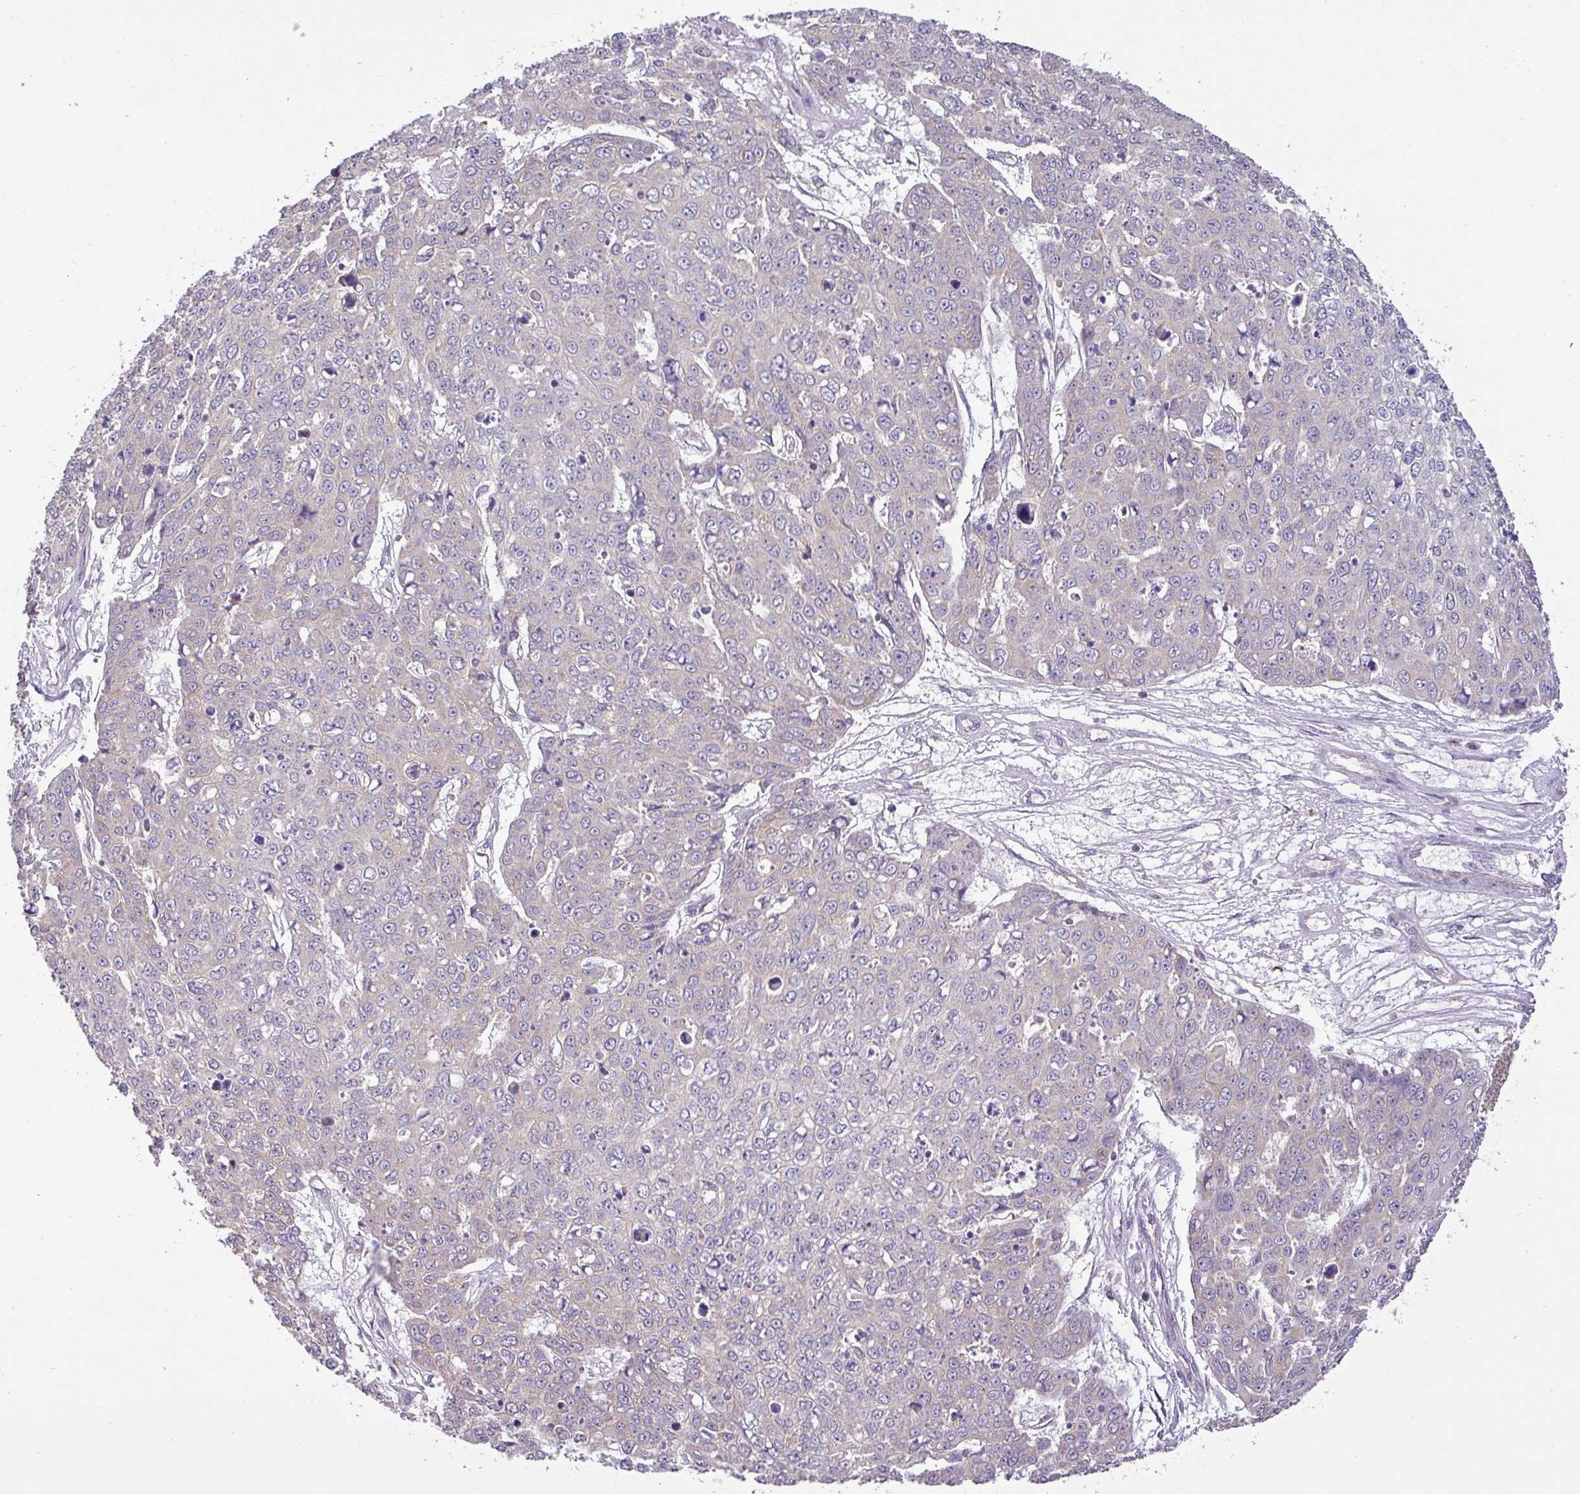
{"staining": {"intensity": "weak", "quantity": "<25%", "location": "cytoplasmic/membranous"}, "tissue": "skin cancer", "cell_type": "Tumor cells", "image_type": "cancer", "snomed": [{"axis": "morphology", "description": "Normal tissue, NOS"}, {"axis": "morphology", "description": "Squamous cell carcinoma, NOS"}, {"axis": "topography", "description": "Skin"}], "caption": "DAB immunohistochemical staining of skin squamous cell carcinoma exhibits no significant positivity in tumor cells.", "gene": "ZNF211", "patient": {"sex": "male", "age": 72}}